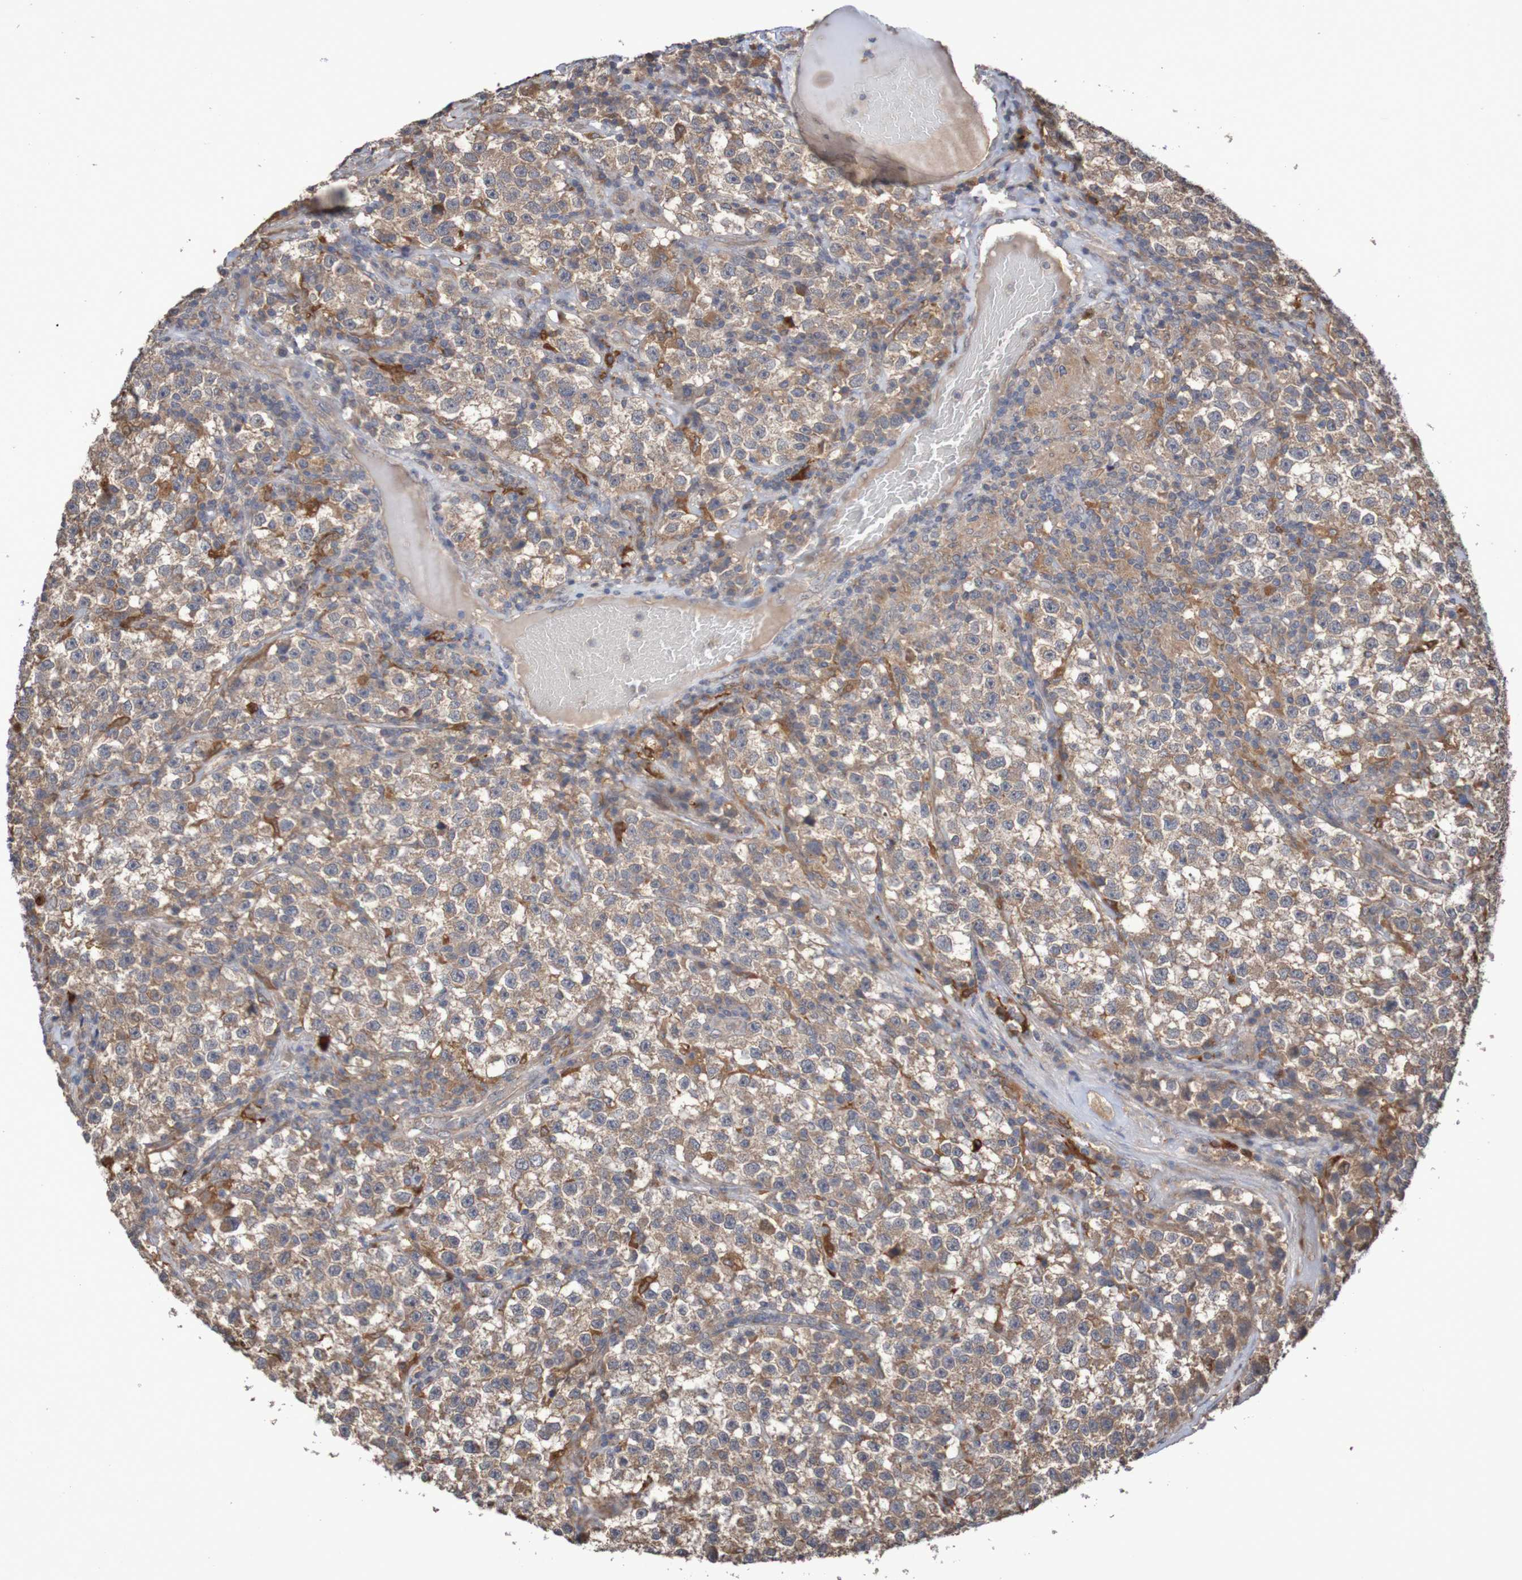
{"staining": {"intensity": "moderate", "quantity": ">75%", "location": "cytoplasmic/membranous"}, "tissue": "testis cancer", "cell_type": "Tumor cells", "image_type": "cancer", "snomed": [{"axis": "morphology", "description": "Seminoma, NOS"}, {"axis": "topography", "description": "Testis"}], "caption": "Testis cancer stained with a brown dye shows moderate cytoplasmic/membranous positive positivity in approximately >75% of tumor cells.", "gene": "PHYH", "patient": {"sex": "male", "age": 22}}